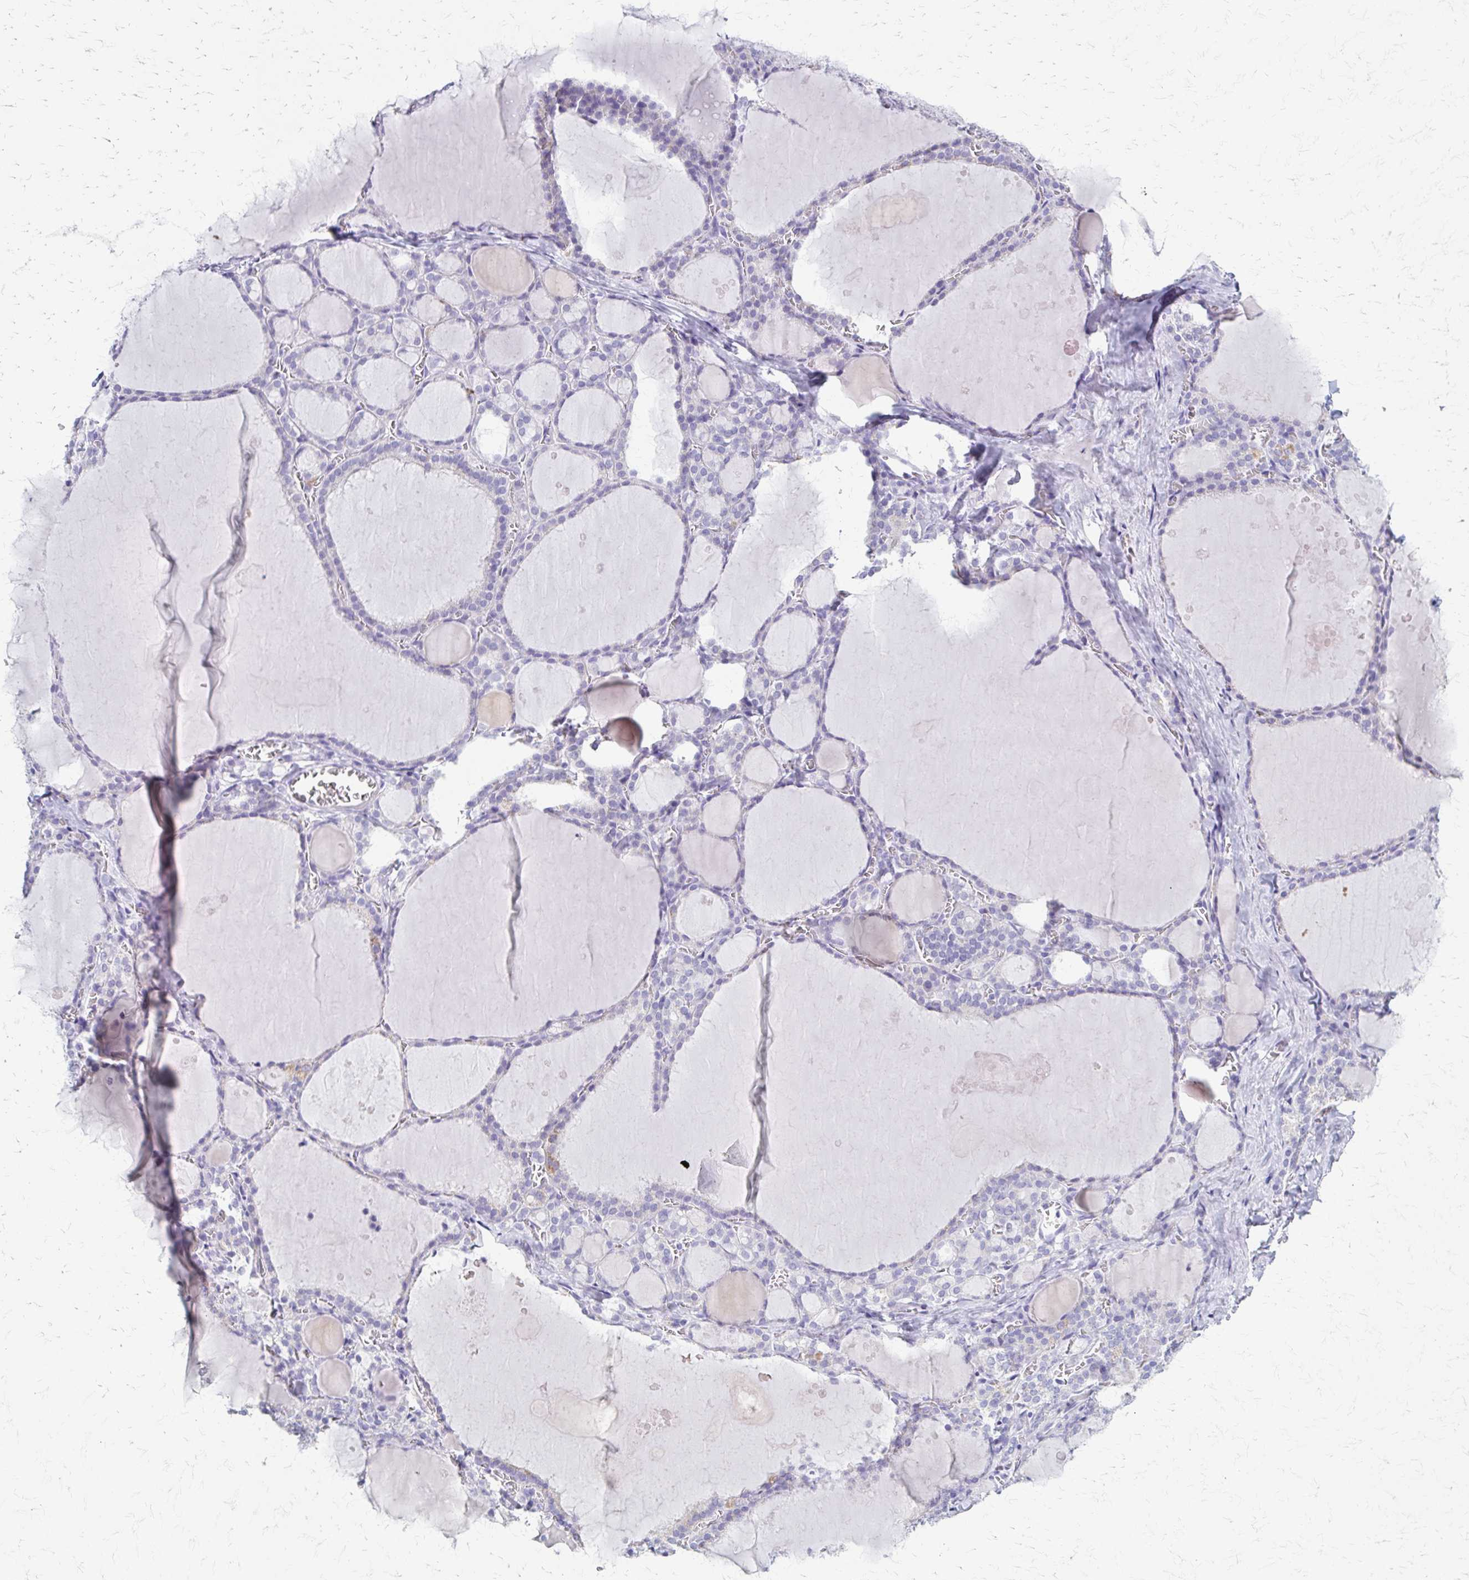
{"staining": {"intensity": "negative", "quantity": "none", "location": "none"}, "tissue": "thyroid gland", "cell_type": "Glandular cells", "image_type": "normal", "snomed": [{"axis": "morphology", "description": "Normal tissue, NOS"}, {"axis": "topography", "description": "Thyroid gland"}], "caption": "High power microscopy photomicrograph of an immunohistochemistry photomicrograph of unremarkable thyroid gland, revealing no significant positivity in glandular cells. Nuclei are stained in blue.", "gene": "ZSCAN5B", "patient": {"sex": "male", "age": 56}}